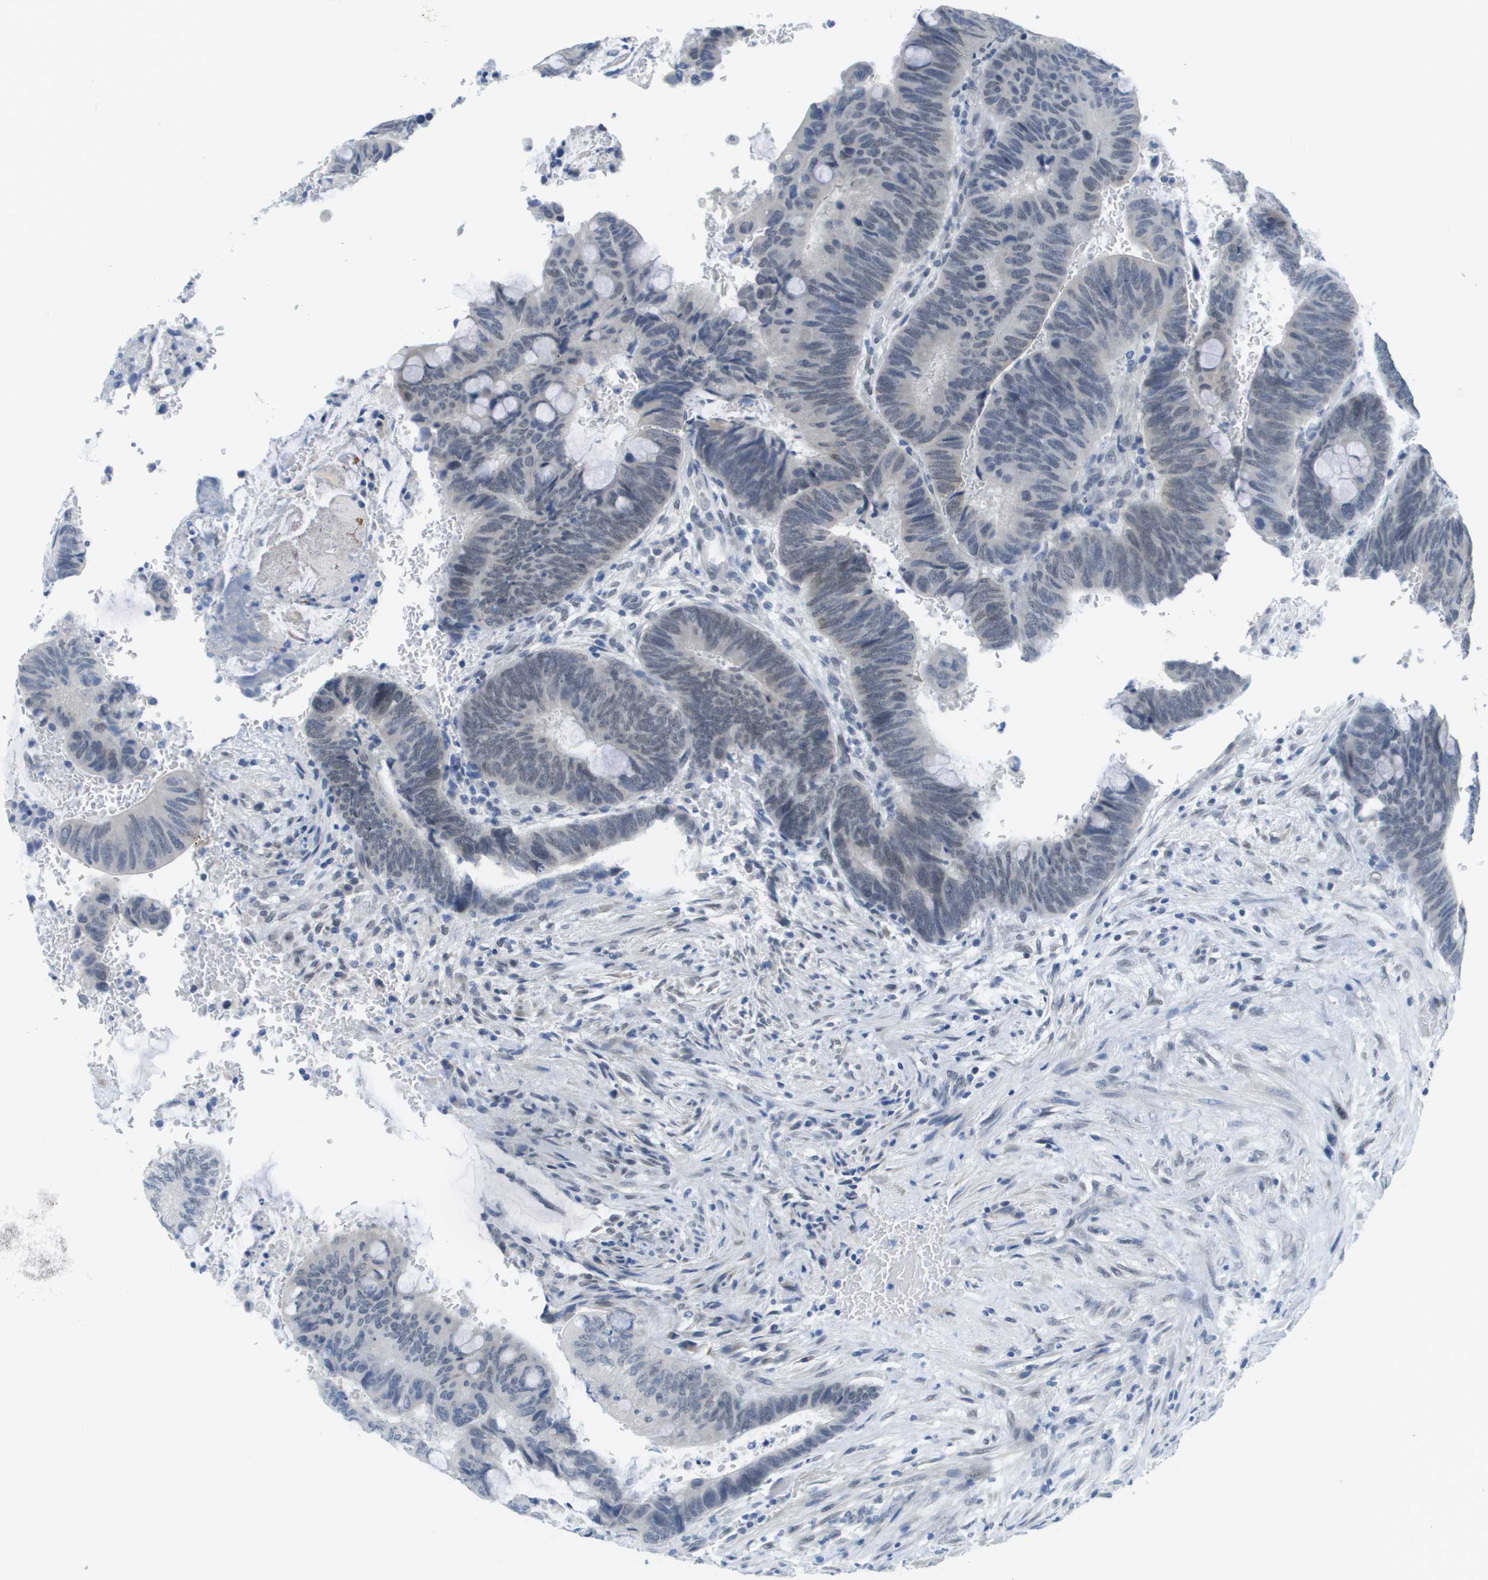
{"staining": {"intensity": "weak", "quantity": "<25%", "location": "nuclear"}, "tissue": "colorectal cancer", "cell_type": "Tumor cells", "image_type": "cancer", "snomed": [{"axis": "morphology", "description": "Normal tissue, NOS"}, {"axis": "morphology", "description": "Adenocarcinoma, NOS"}, {"axis": "topography", "description": "Rectum"}], "caption": "Colorectal cancer stained for a protein using immunohistochemistry exhibits no staining tumor cells.", "gene": "ARID1B", "patient": {"sex": "male", "age": 92}}